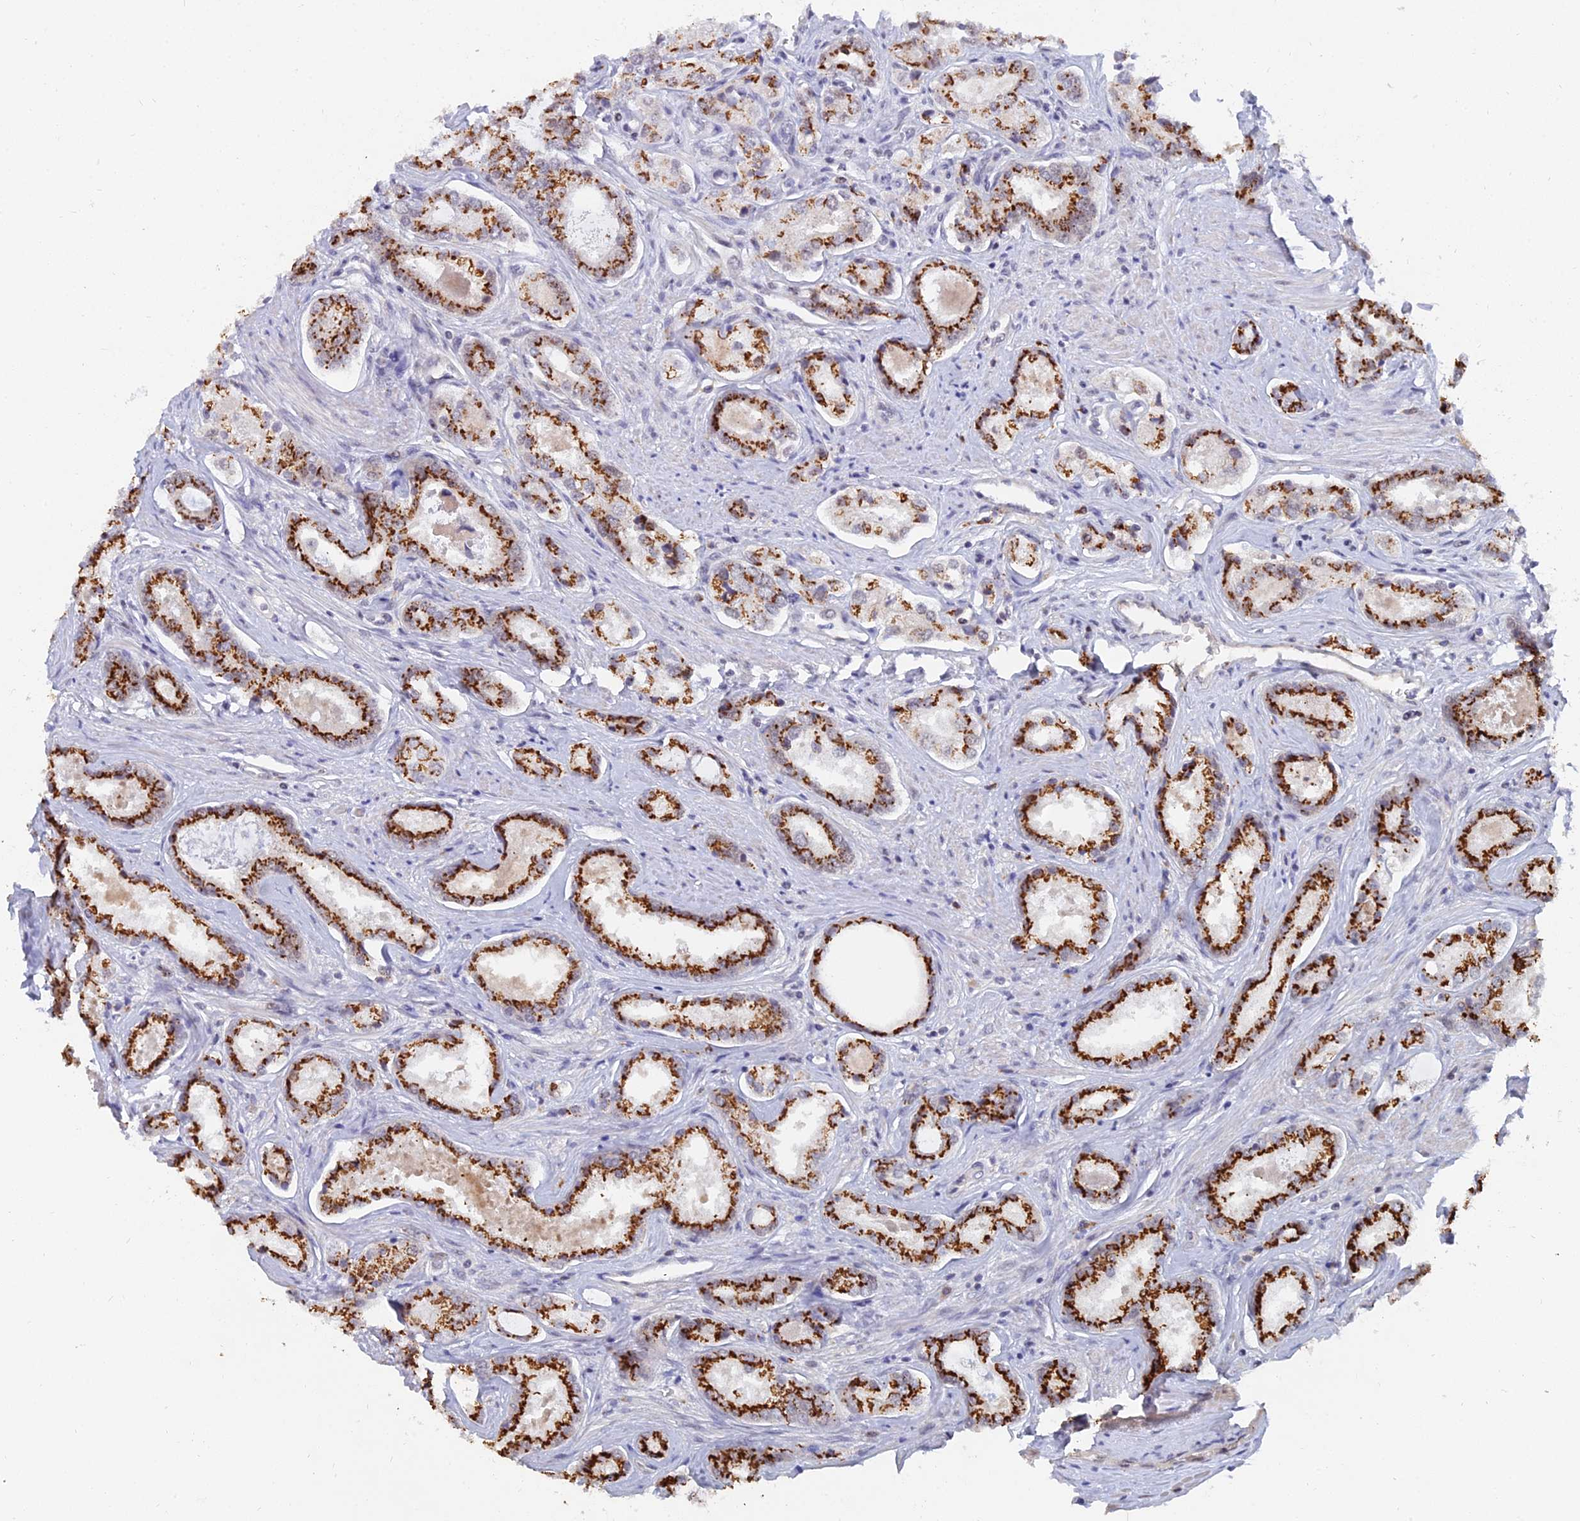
{"staining": {"intensity": "strong", "quantity": ">75%", "location": "cytoplasmic/membranous,nuclear"}, "tissue": "prostate cancer", "cell_type": "Tumor cells", "image_type": "cancer", "snomed": [{"axis": "morphology", "description": "Adenocarcinoma, Low grade"}, {"axis": "topography", "description": "Prostate"}], "caption": "Prostate cancer (low-grade adenocarcinoma) was stained to show a protein in brown. There is high levels of strong cytoplasmic/membranous and nuclear expression in about >75% of tumor cells.", "gene": "THOC3", "patient": {"sex": "male", "age": 68}}